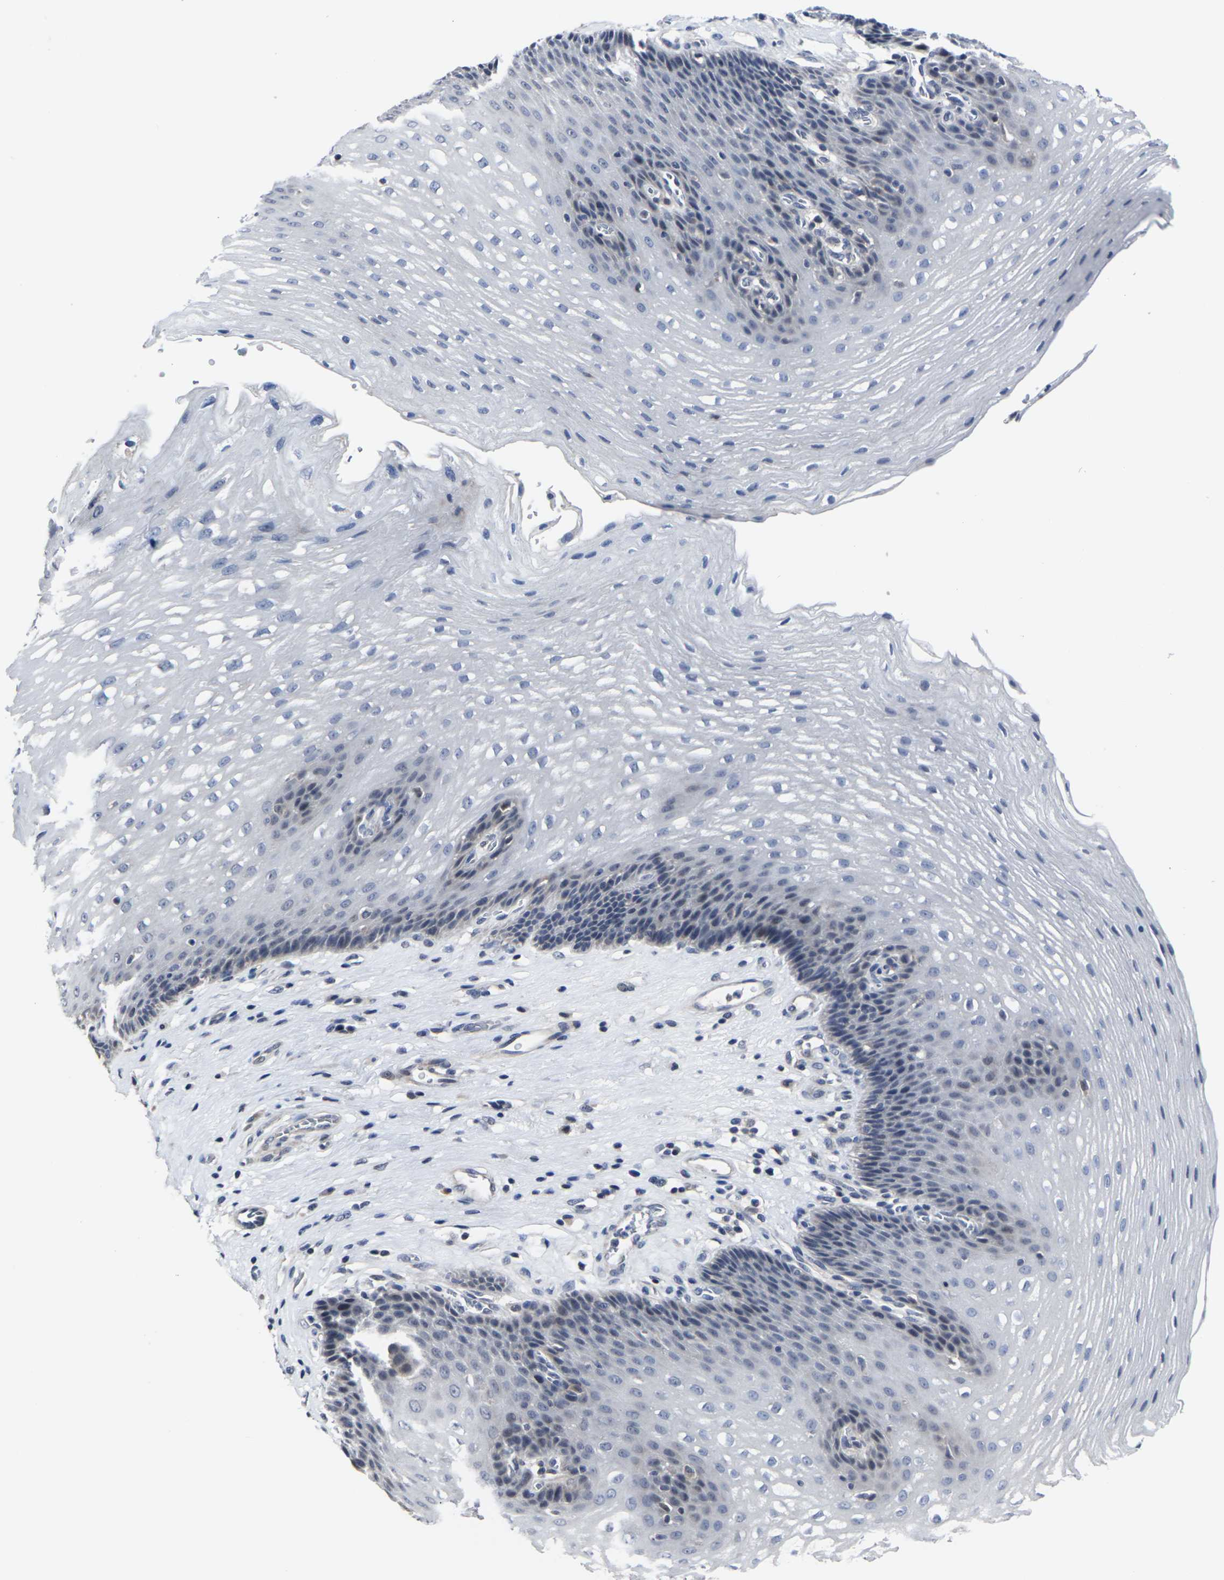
{"staining": {"intensity": "weak", "quantity": "<25%", "location": "cytoplasmic/membranous"}, "tissue": "esophagus", "cell_type": "Squamous epithelial cells", "image_type": "normal", "snomed": [{"axis": "morphology", "description": "Normal tissue, NOS"}, {"axis": "topography", "description": "Esophagus"}], "caption": "This is an immunohistochemistry (IHC) micrograph of normal esophagus. There is no expression in squamous epithelial cells.", "gene": "MSANTD4", "patient": {"sex": "male", "age": 48}}